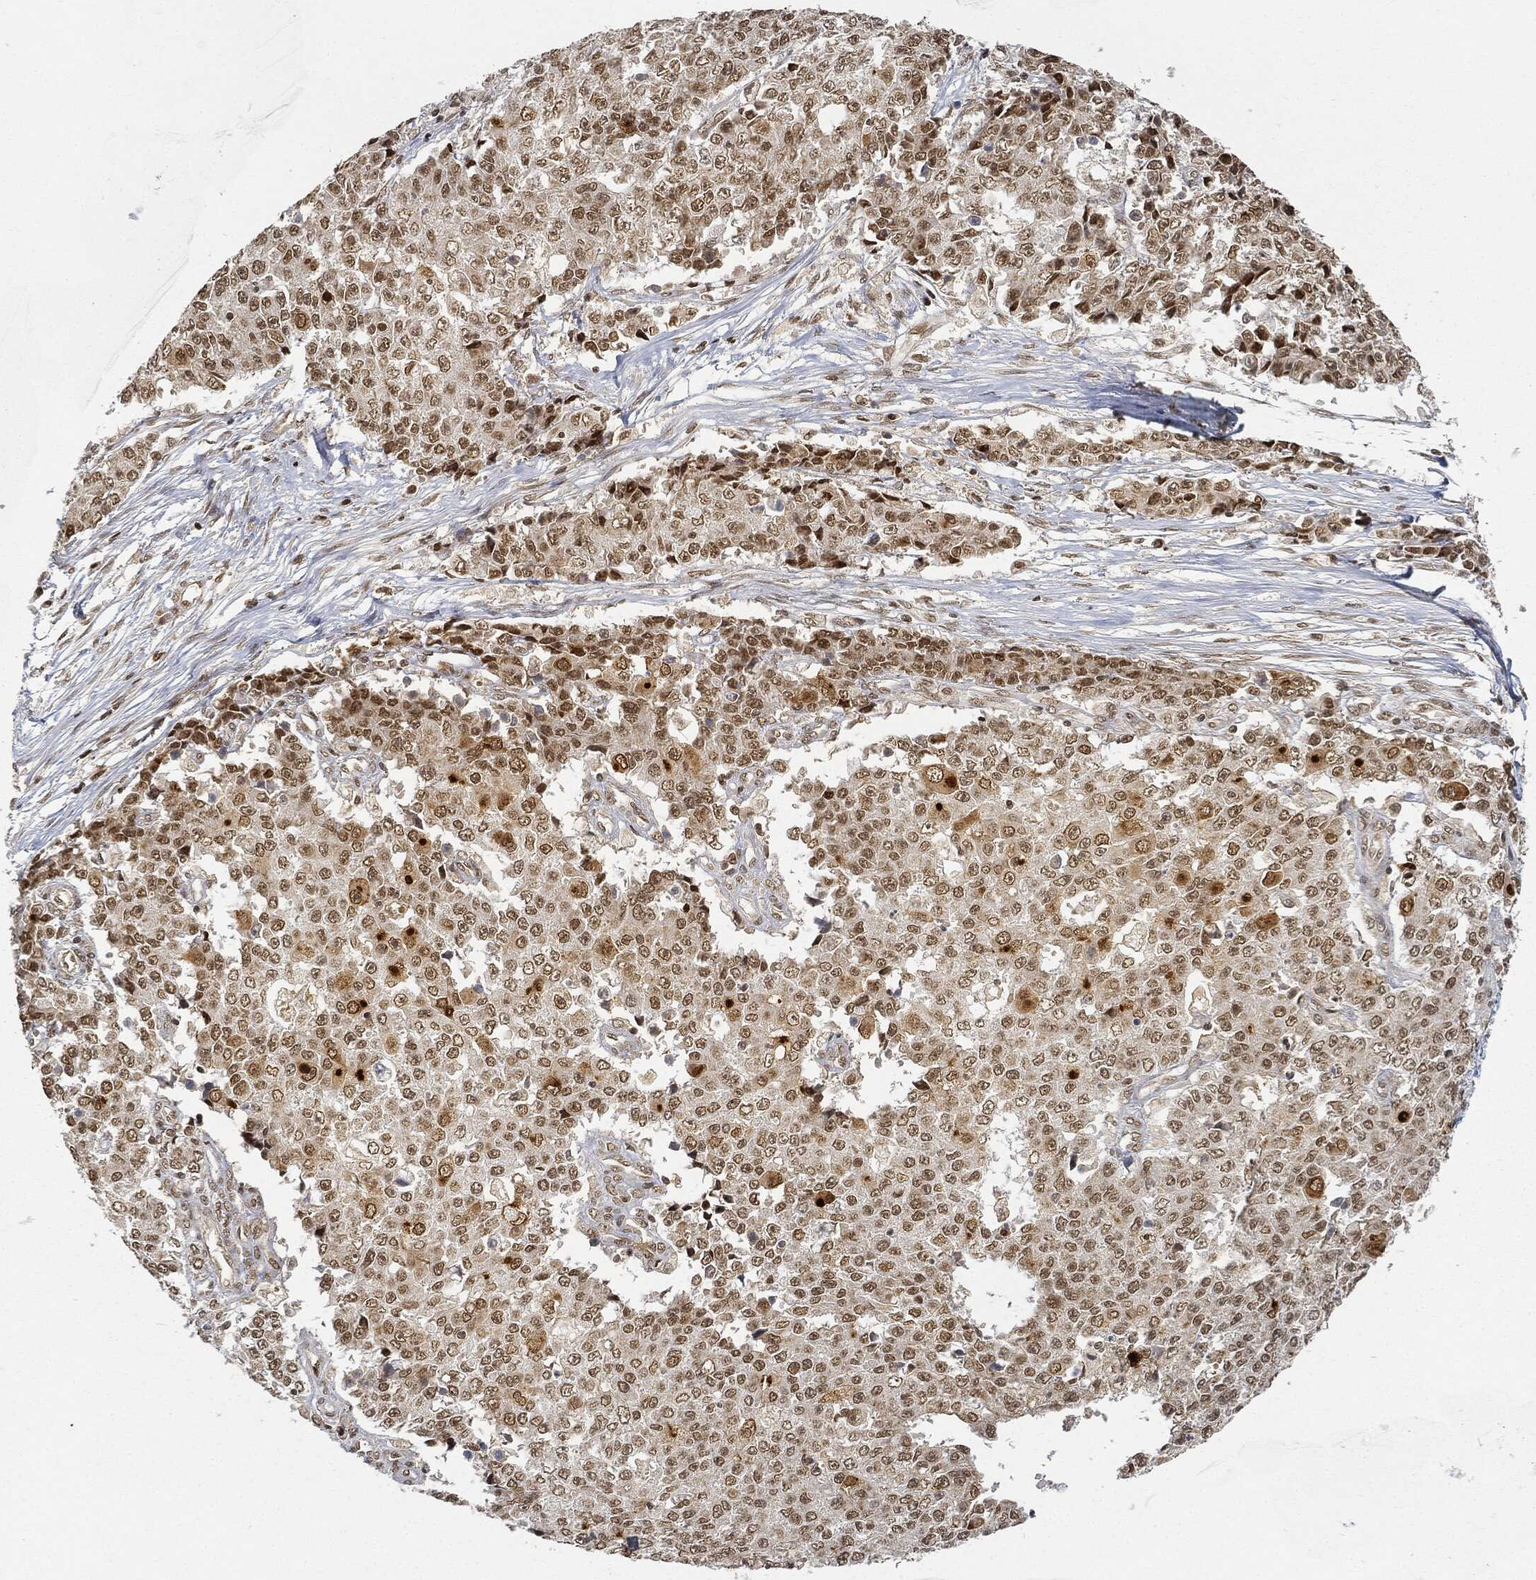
{"staining": {"intensity": "moderate", "quantity": "25%-75%", "location": "nuclear"}, "tissue": "ovarian cancer", "cell_type": "Tumor cells", "image_type": "cancer", "snomed": [{"axis": "morphology", "description": "Carcinoma, endometroid"}, {"axis": "topography", "description": "Ovary"}], "caption": "Endometroid carcinoma (ovarian) was stained to show a protein in brown. There is medium levels of moderate nuclear expression in about 25%-75% of tumor cells. Immunohistochemistry stains the protein of interest in brown and the nuclei are stained blue.", "gene": "CIB1", "patient": {"sex": "female", "age": 42}}